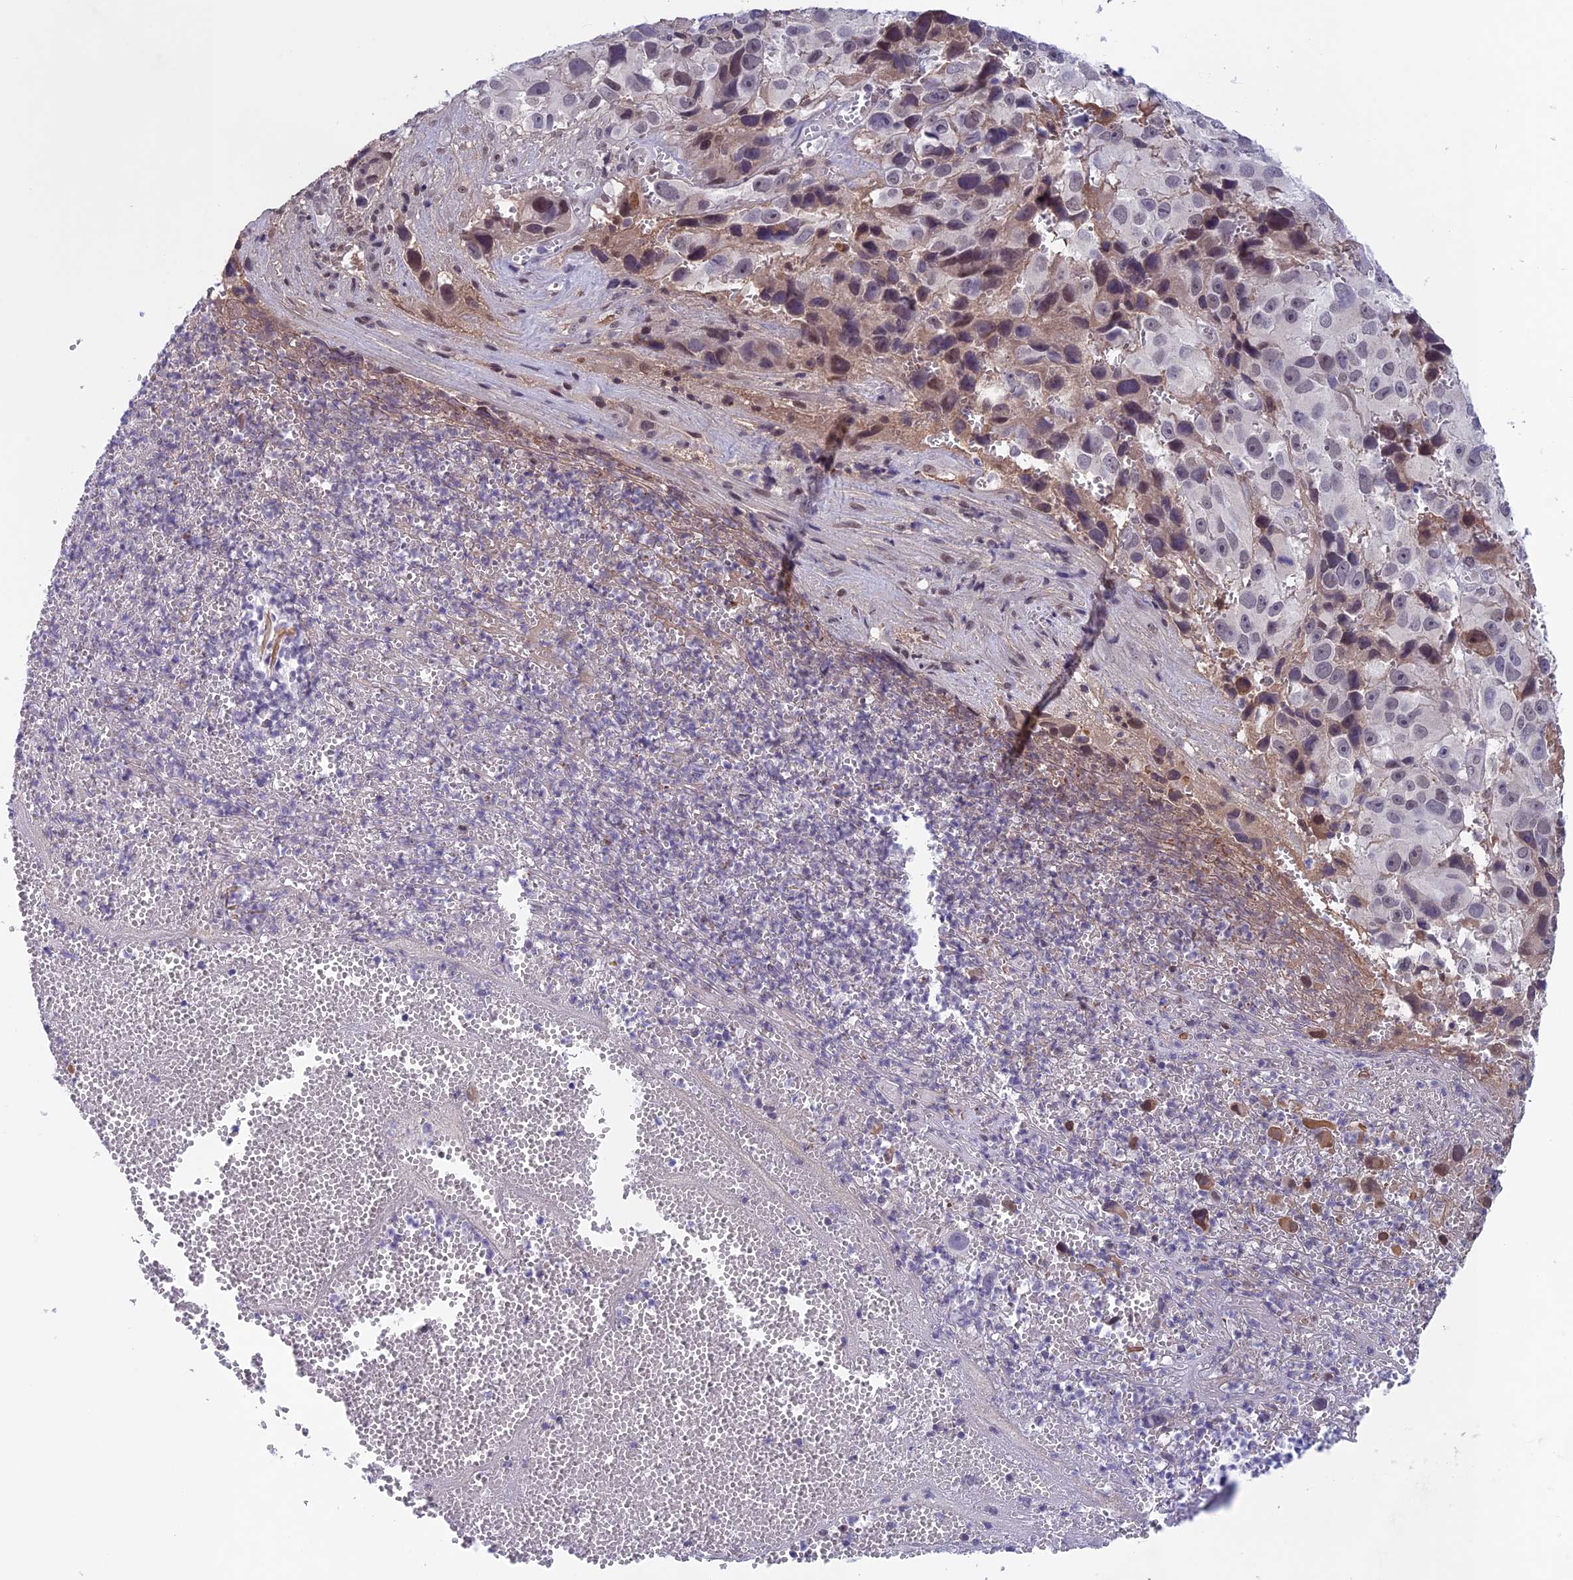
{"staining": {"intensity": "weak", "quantity": "<25%", "location": "nuclear"}, "tissue": "melanoma", "cell_type": "Tumor cells", "image_type": "cancer", "snomed": [{"axis": "morphology", "description": "Malignant melanoma, NOS"}, {"axis": "topography", "description": "Skin"}], "caption": "Protein analysis of malignant melanoma reveals no significant expression in tumor cells.", "gene": "FKBPL", "patient": {"sex": "male", "age": 84}}